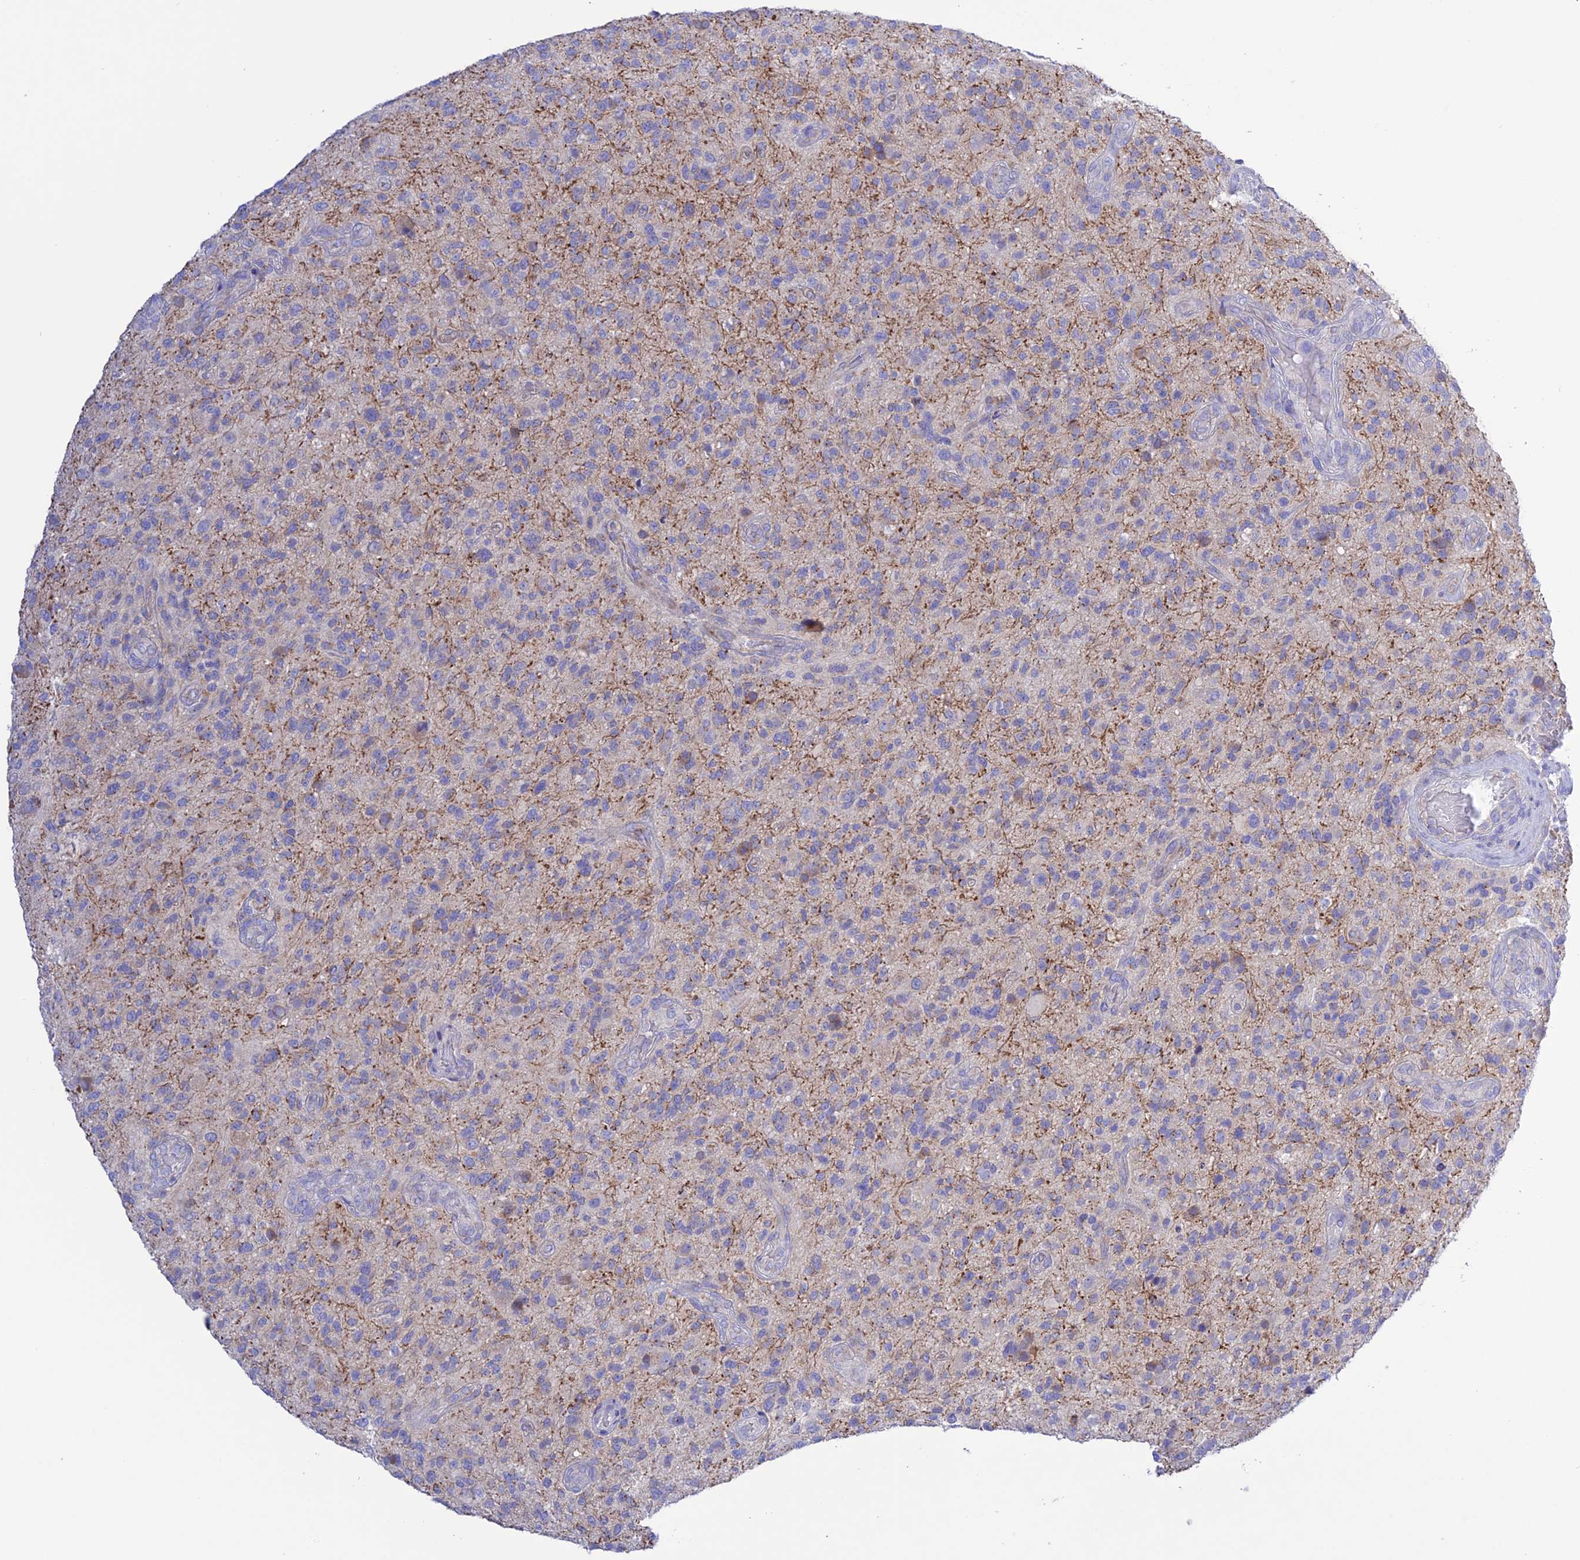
{"staining": {"intensity": "negative", "quantity": "none", "location": "none"}, "tissue": "glioma", "cell_type": "Tumor cells", "image_type": "cancer", "snomed": [{"axis": "morphology", "description": "Glioma, malignant, High grade"}, {"axis": "topography", "description": "Brain"}], "caption": "Tumor cells show no significant expression in malignant glioma (high-grade).", "gene": "CHSY3", "patient": {"sex": "male", "age": 47}}